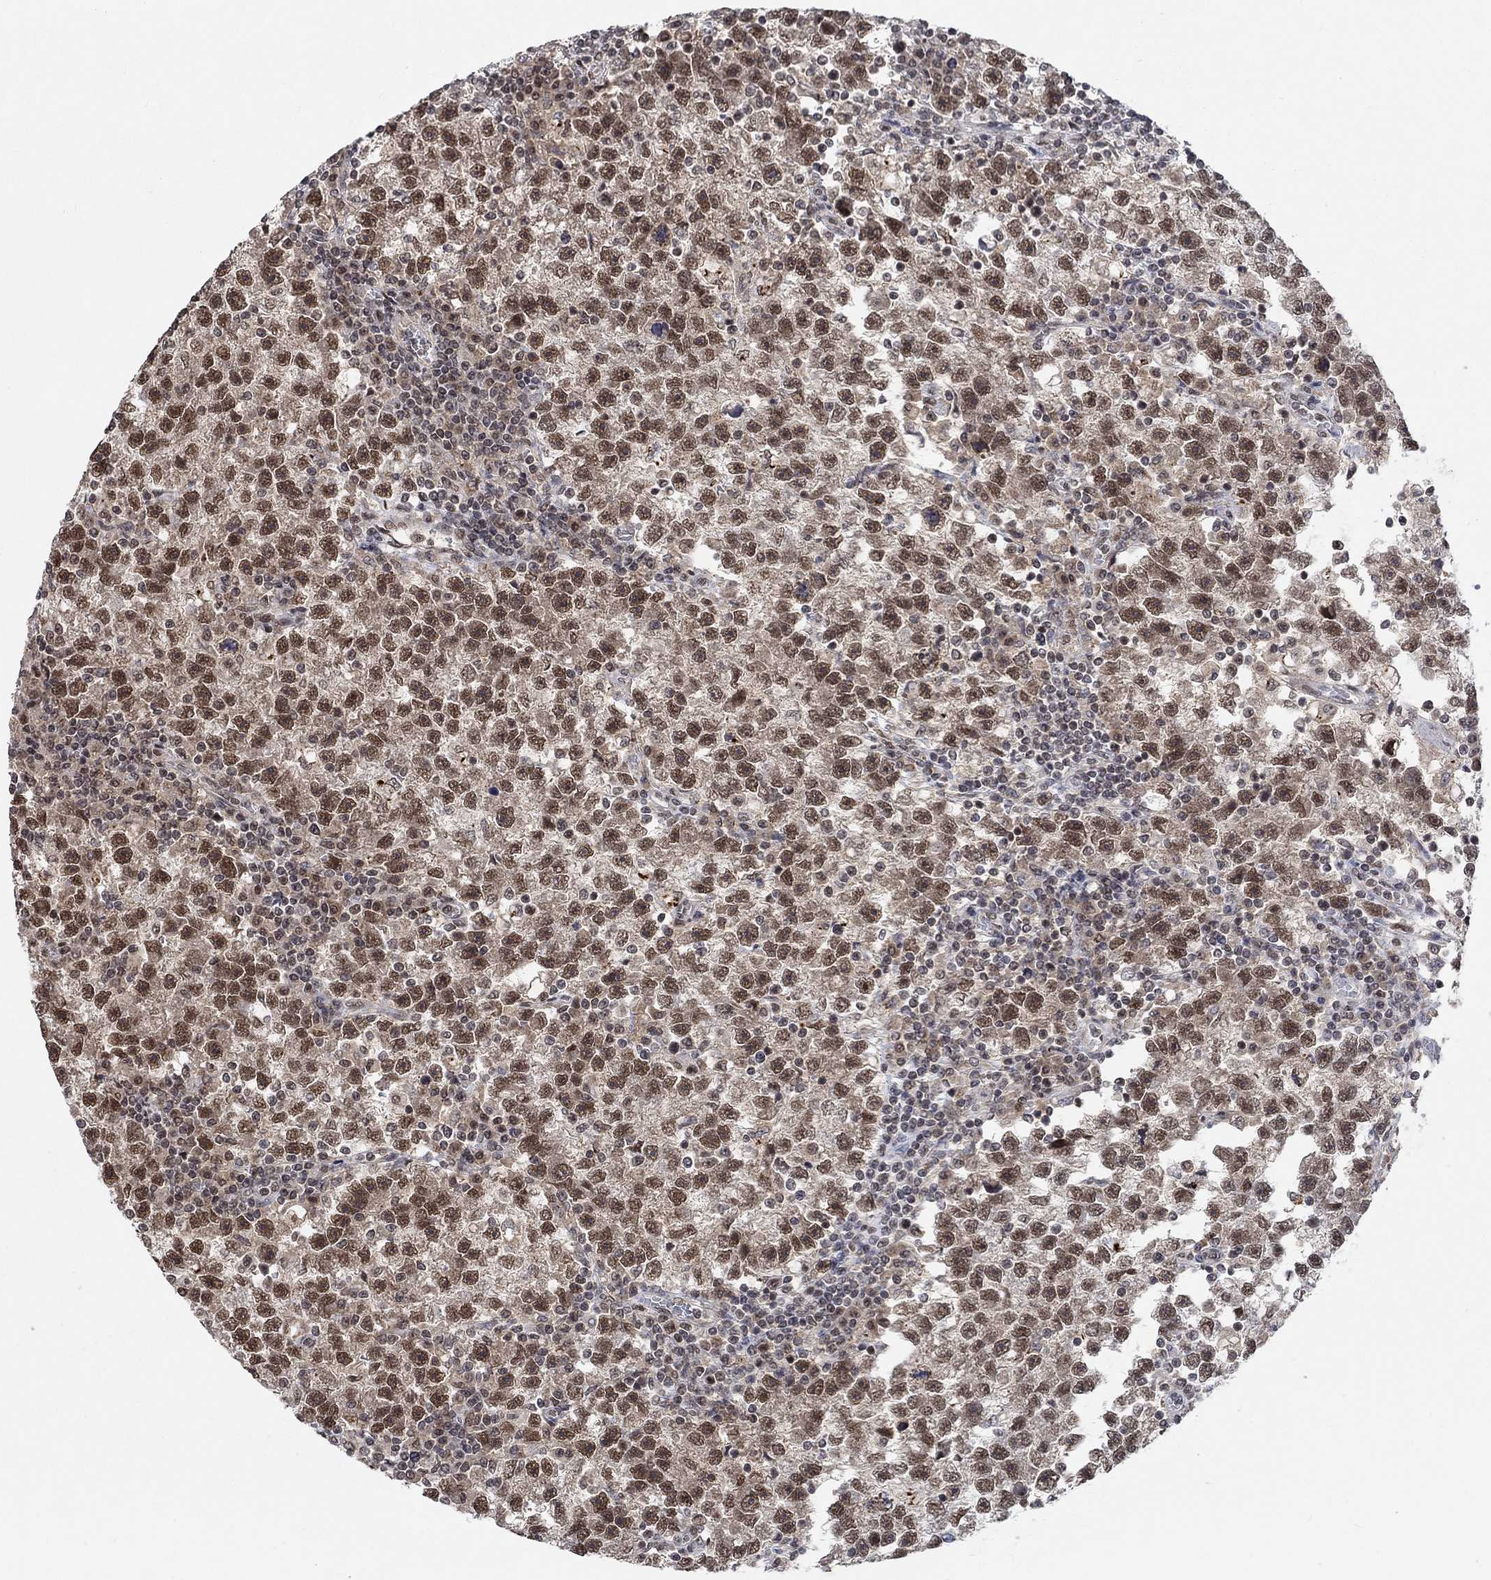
{"staining": {"intensity": "strong", "quantity": ">75%", "location": "nuclear"}, "tissue": "testis cancer", "cell_type": "Tumor cells", "image_type": "cancer", "snomed": [{"axis": "morphology", "description": "Seminoma, NOS"}, {"axis": "topography", "description": "Testis"}], "caption": "Immunohistochemical staining of testis cancer exhibits strong nuclear protein staining in about >75% of tumor cells.", "gene": "THAP8", "patient": {"sex": "male", "age": 47}}